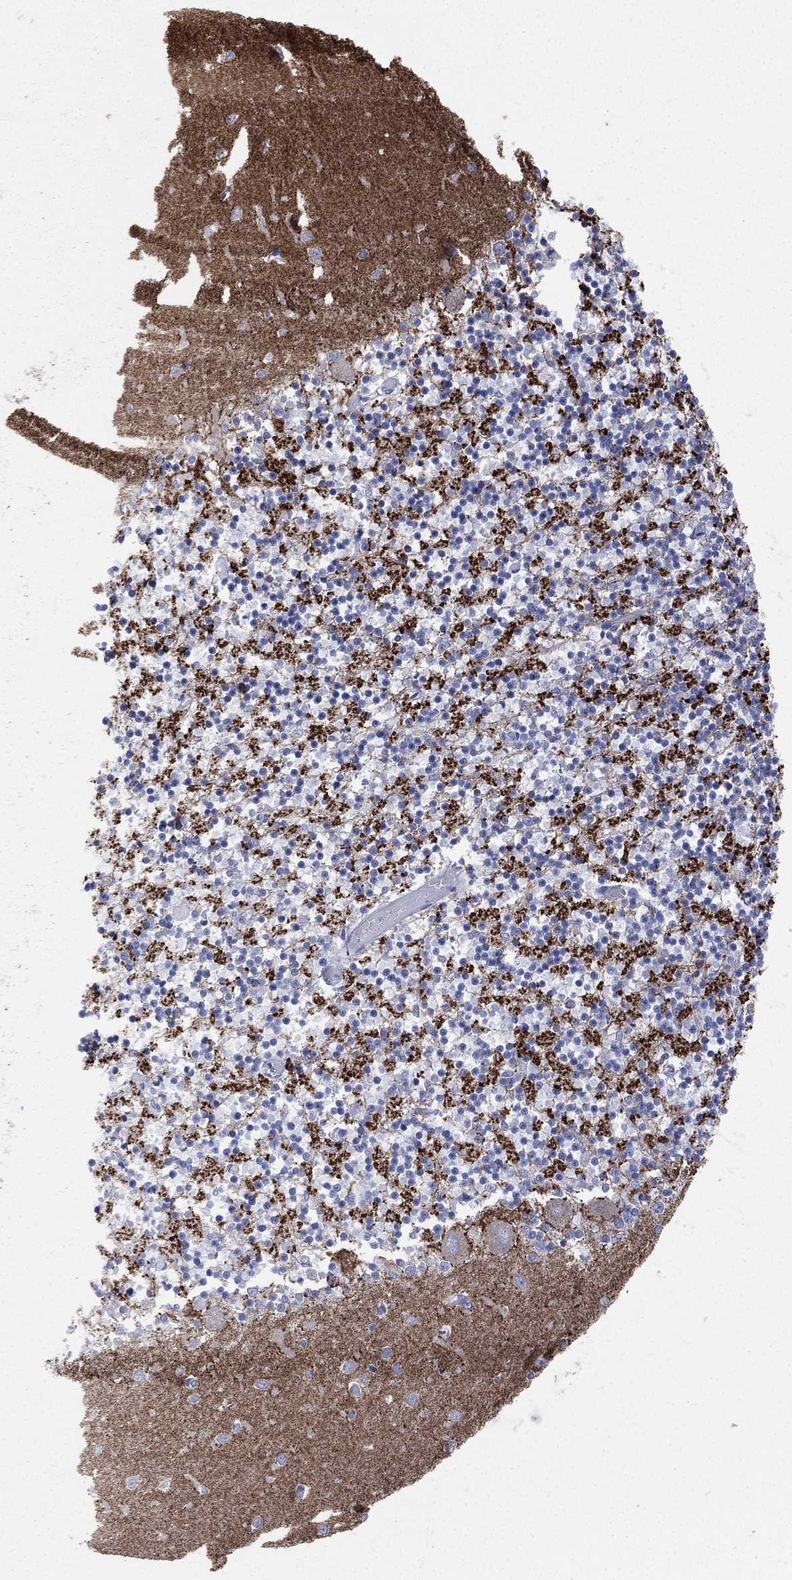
{"staining": {"intensity": "negative", "quantity": "none", "location": "none"}, "tissue": "cerebellum", "cell_type": "Cells in granular layer", "image_type": "normal", "snomed": [{"axis": "morphology", "description": "Normal tissue, NOS"}, {"axis": "topography", "description": "Cerebellum"}], "caption": "IHC histopathology image of normal cerebellum: cerebellum stained with DAB displays no significant protein positivity in cells in granular layer.", "gene": "SYP", "patient": {"sex": "female", "age": 64}}